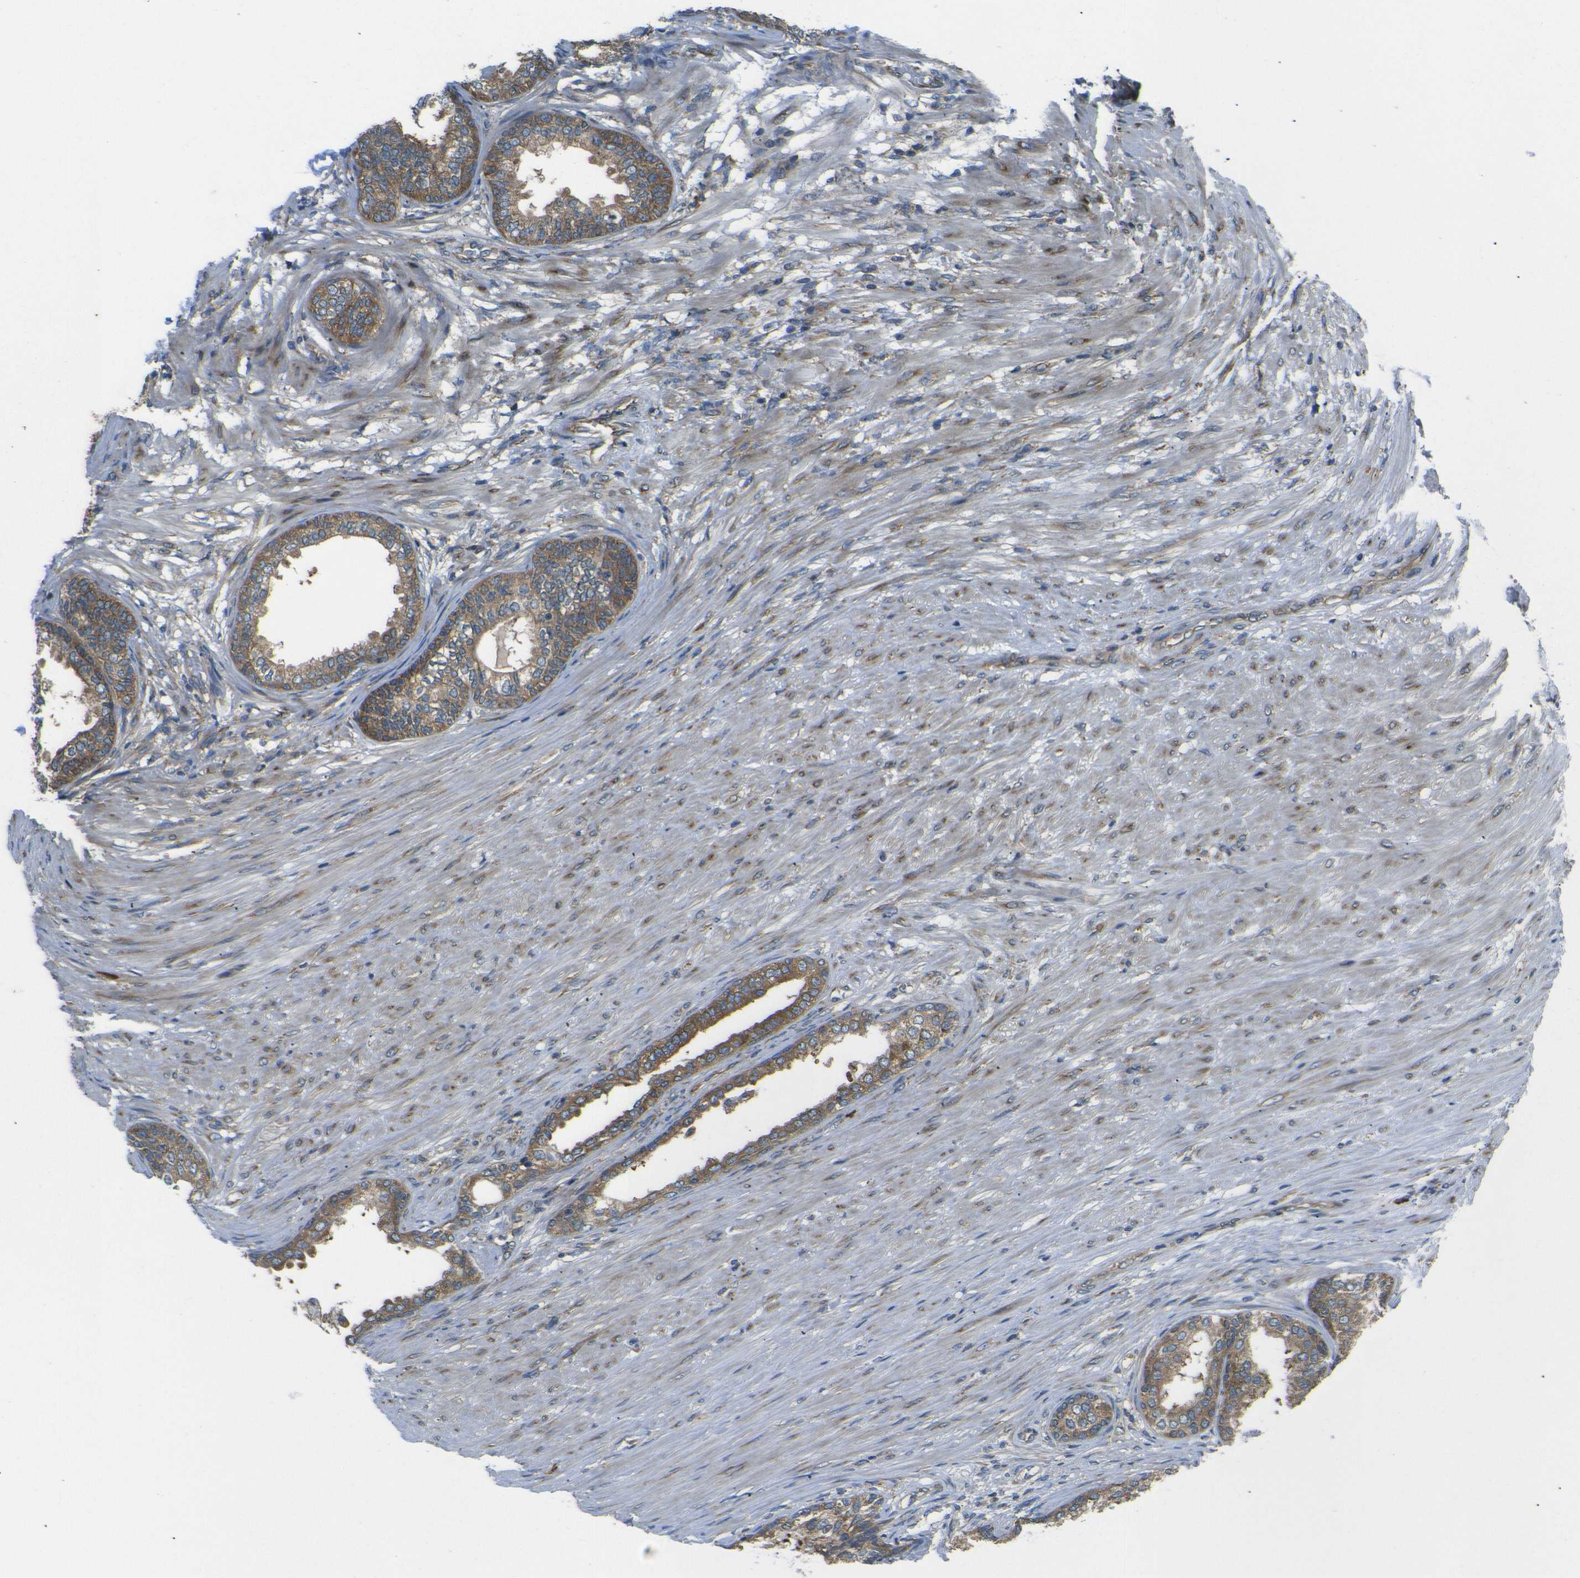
{"staining": {"intensity": "moderate", "quantity": ">75%", "location": "cytoplasmic/membranous"}, "tissue": "prostate", "cell_type": "Glandular cells", "image_type": "normal", "snomed": [{"axis": "morphology", "description": "Normal tissue, NOS"}, {"axis": "topography", "description": "Prostate"}], "caption": "Immunohistochemistry (IHC) photomicrograph of benign prostate: human prostate stained using immunohistochemistry (IHC) shows medium levels of moderate protein expression localized specifically in the cytoplasmic/membranous of glandular cells, appearing as a cytoplasmic/membranous brown color.", "gene": "RPSA", "patient": {"sex": "male", "age": 76}}